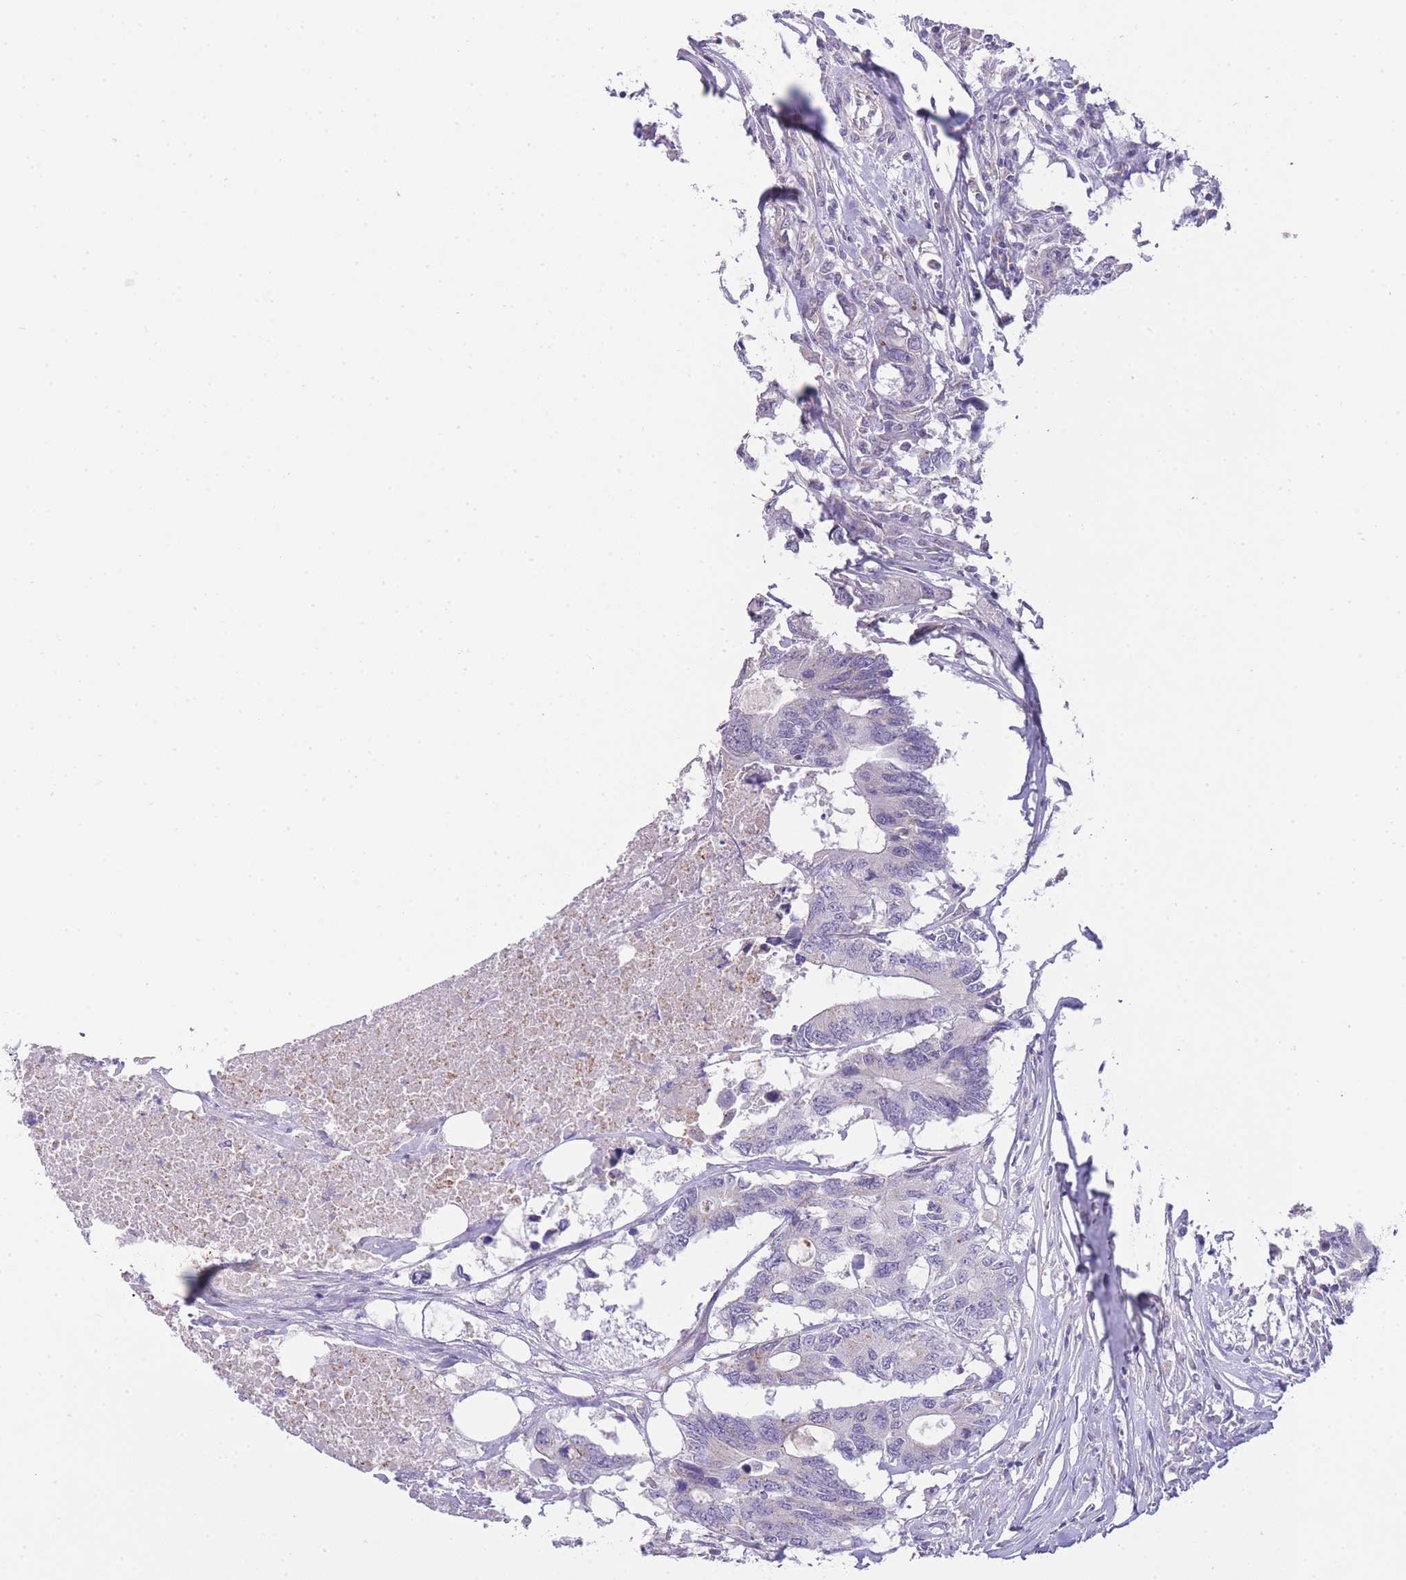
{"staining": {"intensity": "negative", "quantity": "none", "location": "none"}, "tissue": "colorectal cancer", "cell_type": "Tumor cells", "image_type": "cancer", "snomed": [{"axis": "morphology", "description": "Adenocarcinoma, NOS"}, {"axis": "topography", "description": "Colon"}], "caption": "Immunohistochemical staining of human colorectal adenocarcinoma displays no significant positivity in tumor cells.", "gene": "CTBP1", "patient": {"sex": "male", "age": 71}}